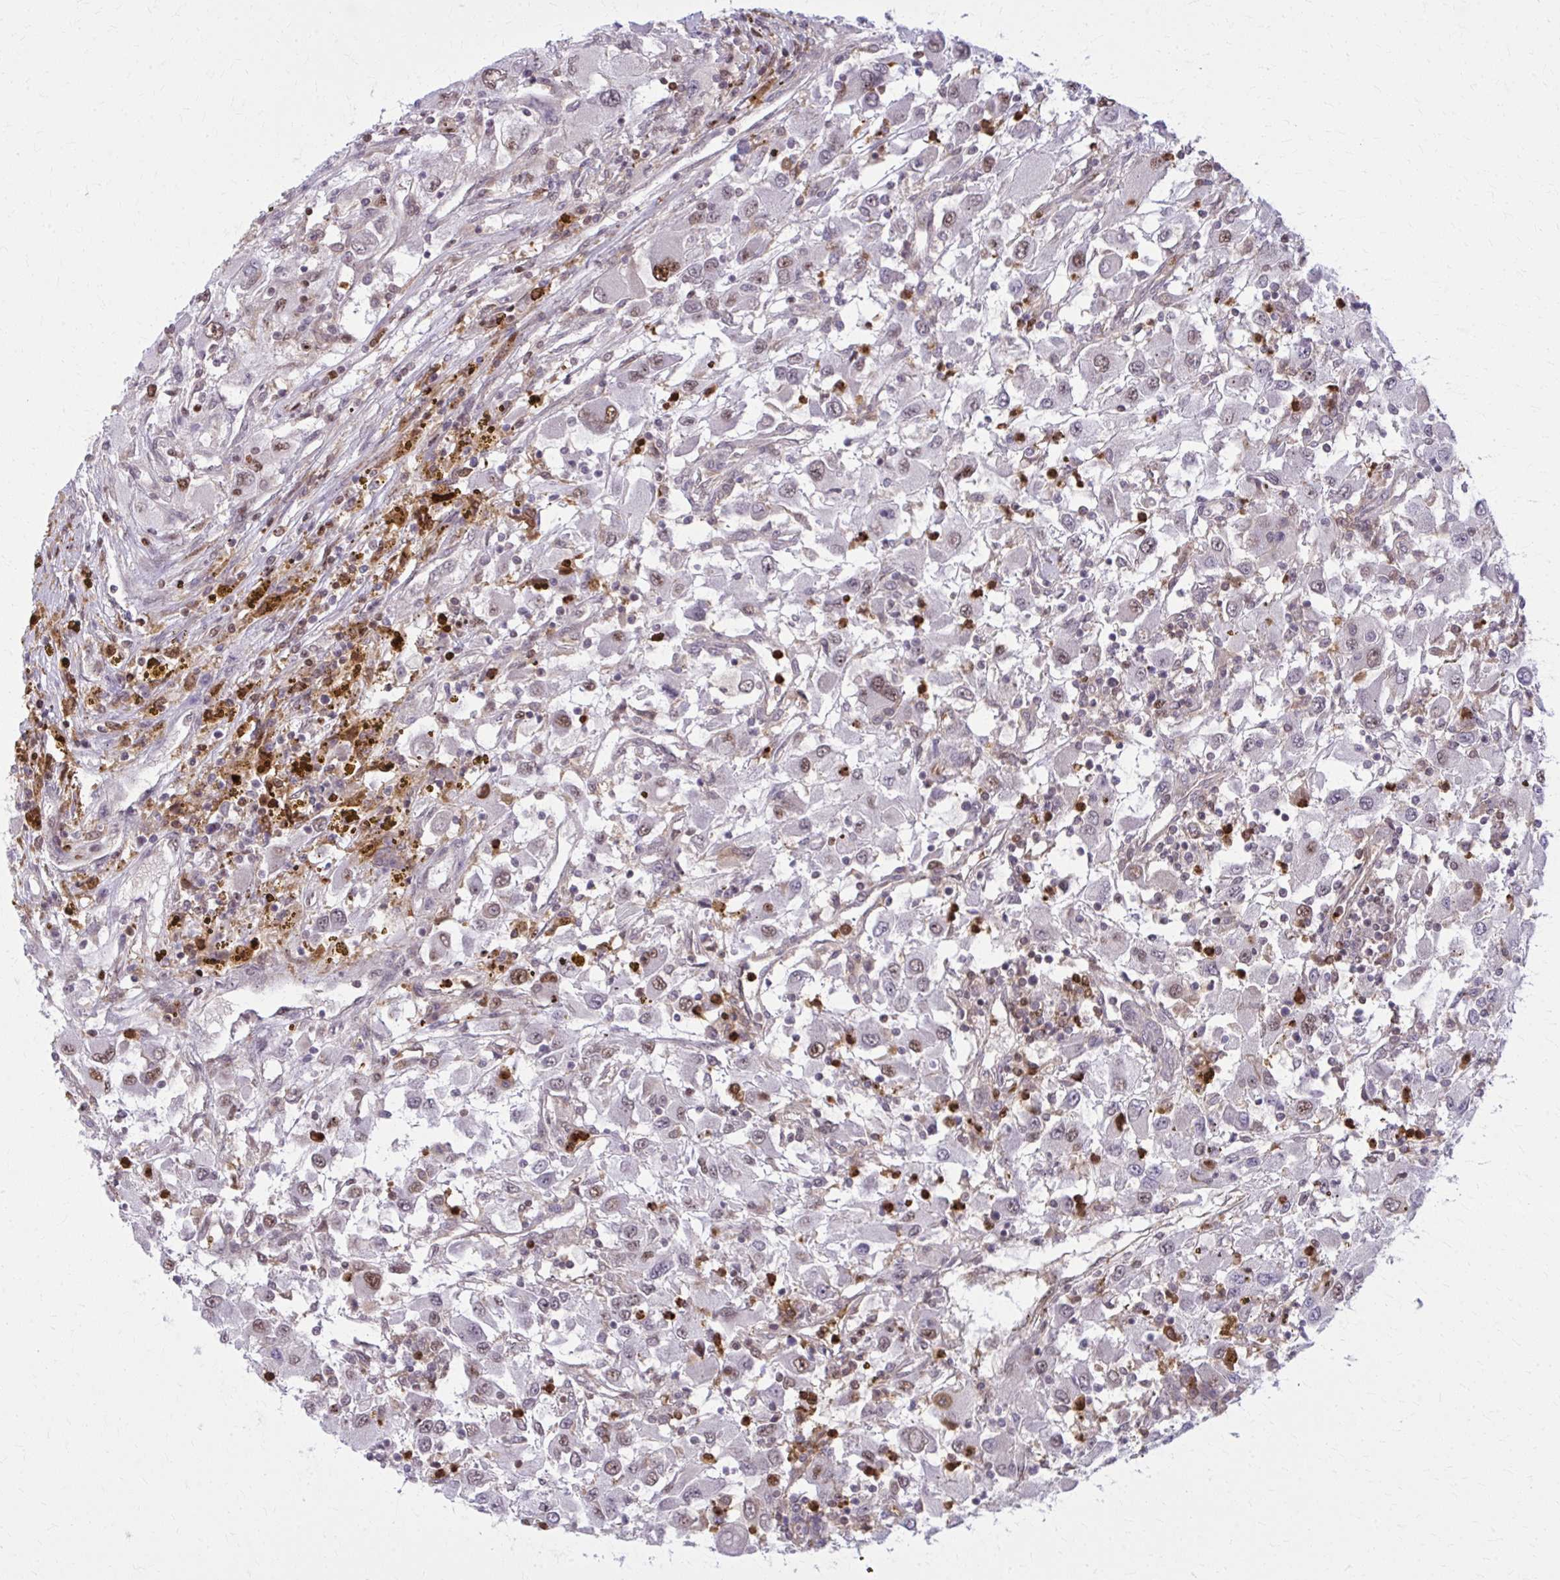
{"staining": {"intensity": "moderate", "quantity": "25%-75%", "location": "nuclear"}, "tissue": "renal cancer", "cell_type": "Tumor cells", "image_type": "cancer", "snomed": [{"axis": "morphology", "description": "Adenocarcinoma, NOS"}, {"axis": "topography", "description": "Kidney"}], "caption": "Immunohistochemistry of renal cancer (adenocarcinoma) exhibits medium levels of moderate nuclear staining in about 25%-75% of tumor cells.", "gene": "ZNF559", "patient": {"sex": "female", "age": 67}}